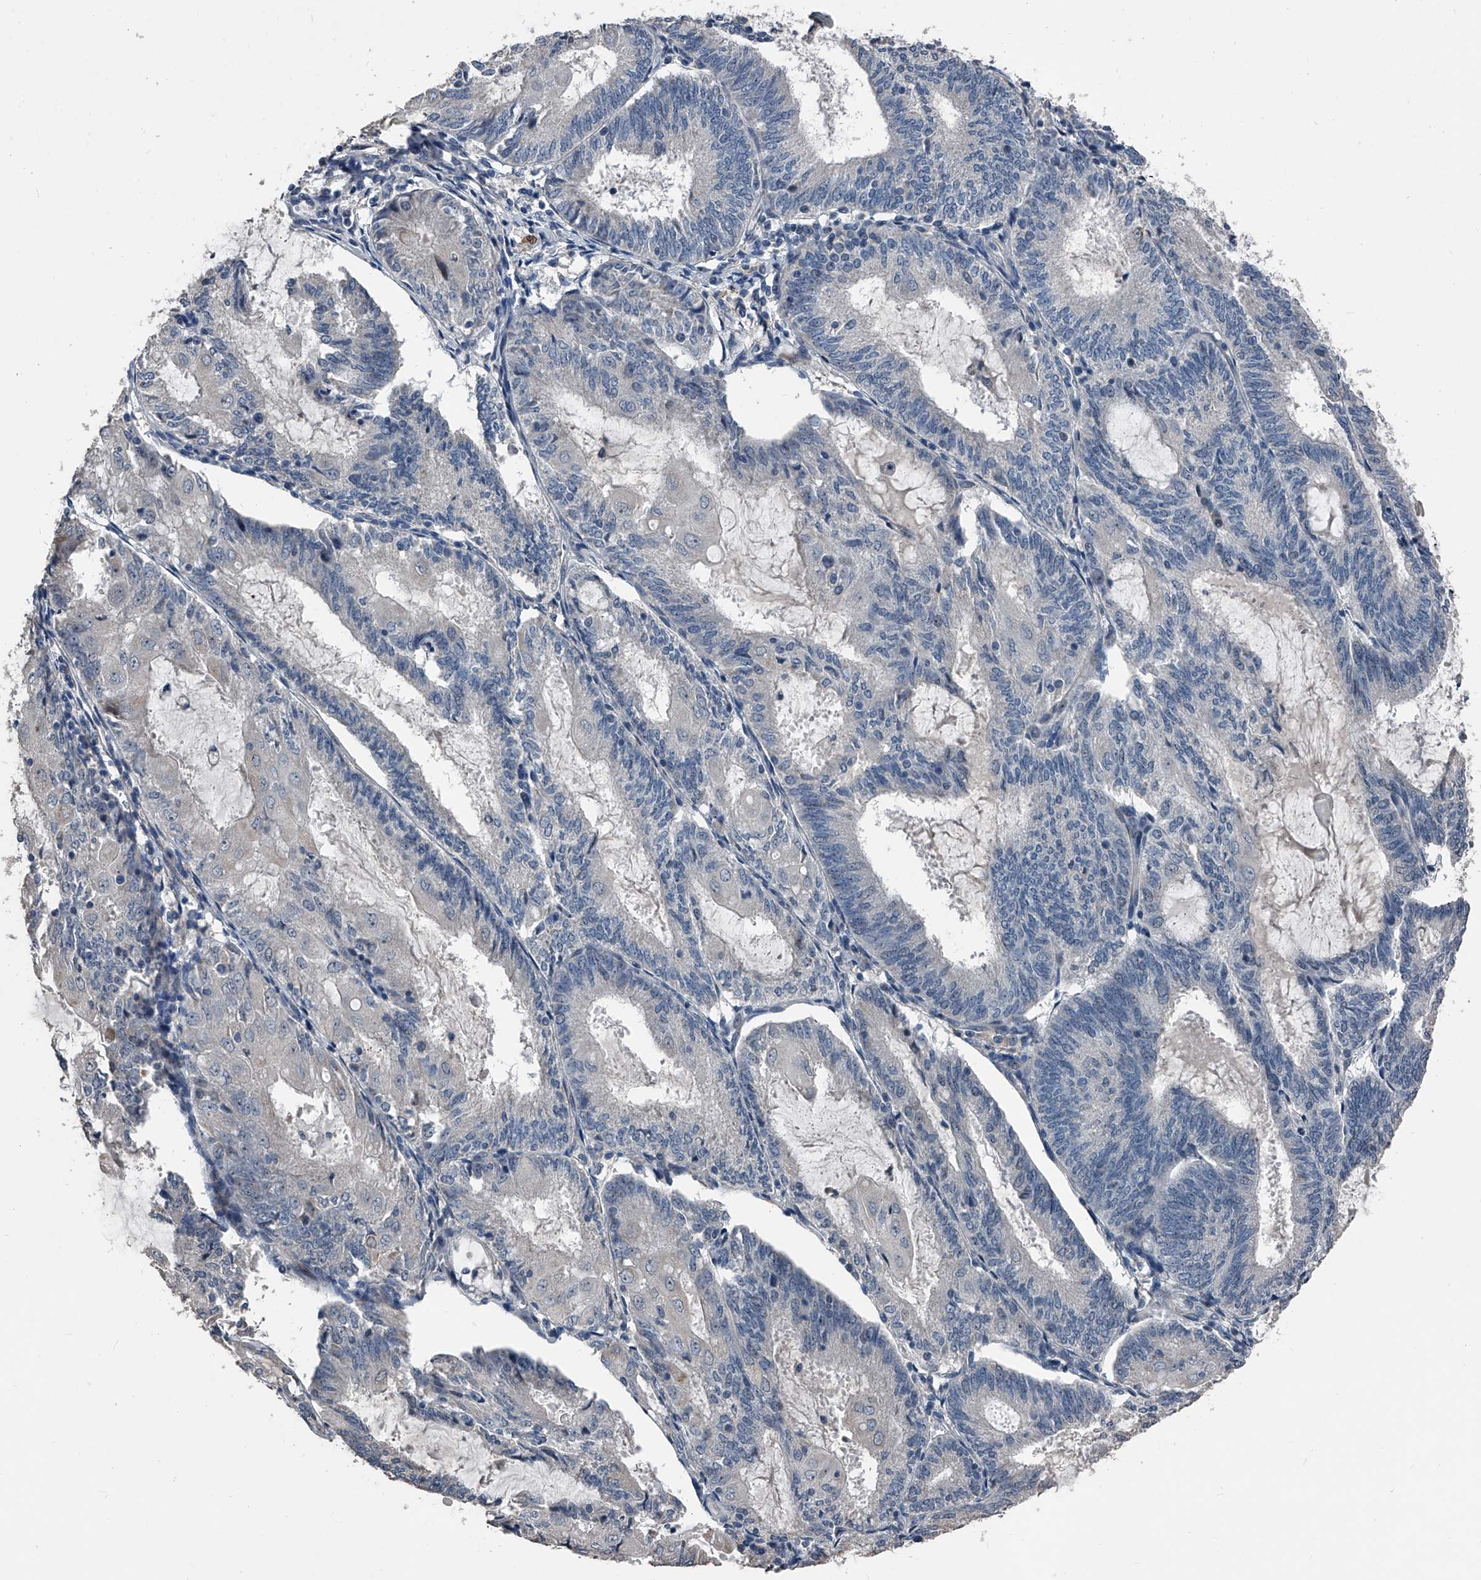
{"staining": {"intensity": "negative", "quantity": "none", "location": "none"}, "tissue": "endometrial cancer", "cell_type": "Tumor cells", "image_type": "cancer", "snomed": [{"axis": "morphology", "description": "Adenocarcinoma, NOS"}, {"axis": "topography", "description": "Endometrium"}], "caption": "Protein analysis of adenocarcinoma (endometrial) reveals no significant expression in tumor cells. (DAB immunohistochemistry visualized using brightfield microscopy, high magnification).", "gene": "PHACTR1", "patient": {"sex": "female", "age": 81}}